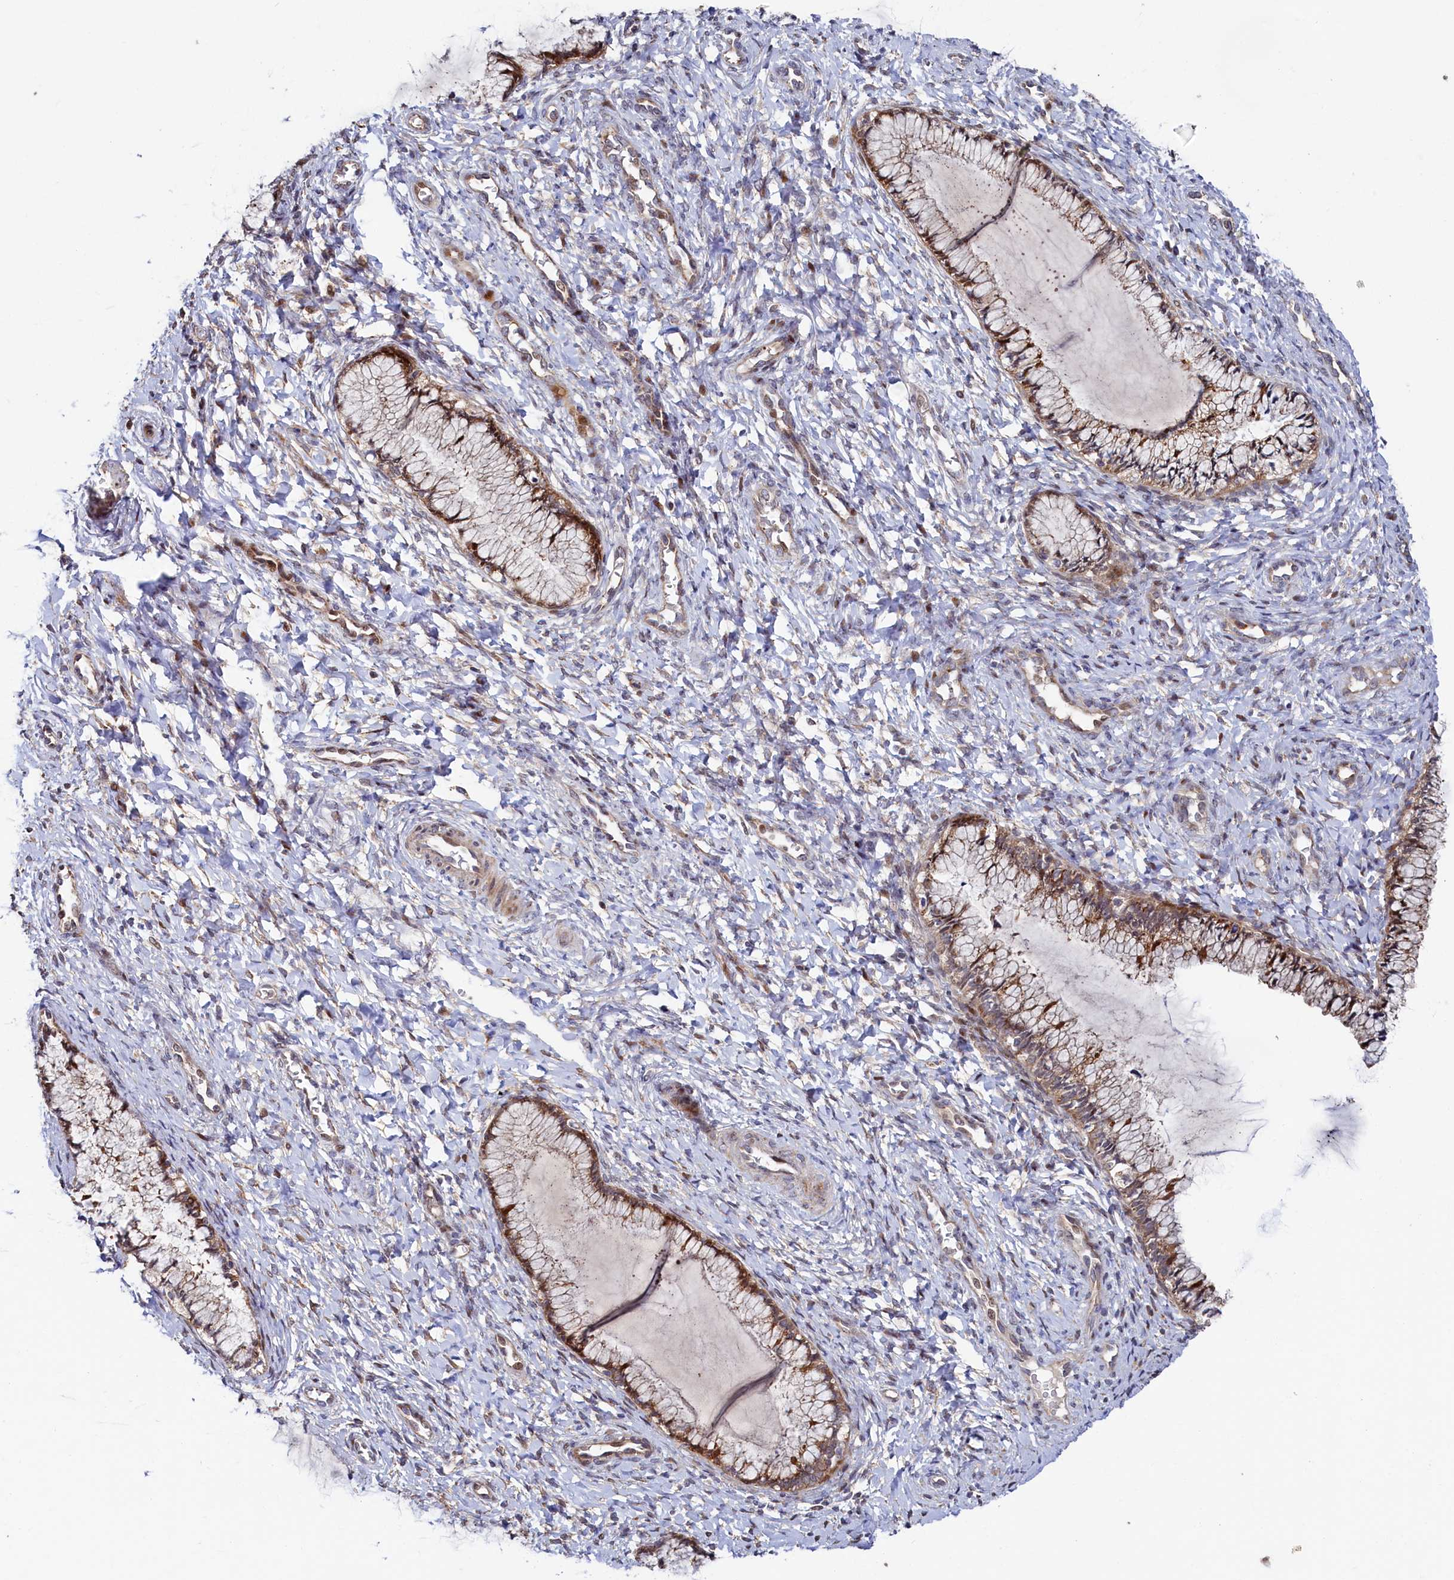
{"staining": {"intensity": "moderate", "quantity": ">75%", "location": "cytoplasmic/membranous"}, "tissue": "cervix", "cell_type": "Glandular cells", "image_type": "normal", "snomed": [{"axis": "morphology", "description": "Normal tissue, NOS"}, {"axis": "morphology", "description": "Adenocarcinoma, NOS"}, {"axis": "topography", "description": "Cervix"}], "caption": "Immunohistochemistry (IHC) histopathology image of benign cervix: human cervix stained using immunohistochemistry exhibits medium levels of moderate protein expression localized specifically in the cytoplasmic/membranous of glandular cells, appearing as a cytoplasmic/membranous brown color.", "gene": "PIK3C3", "patient": {"sex": "female", "age": 29}}